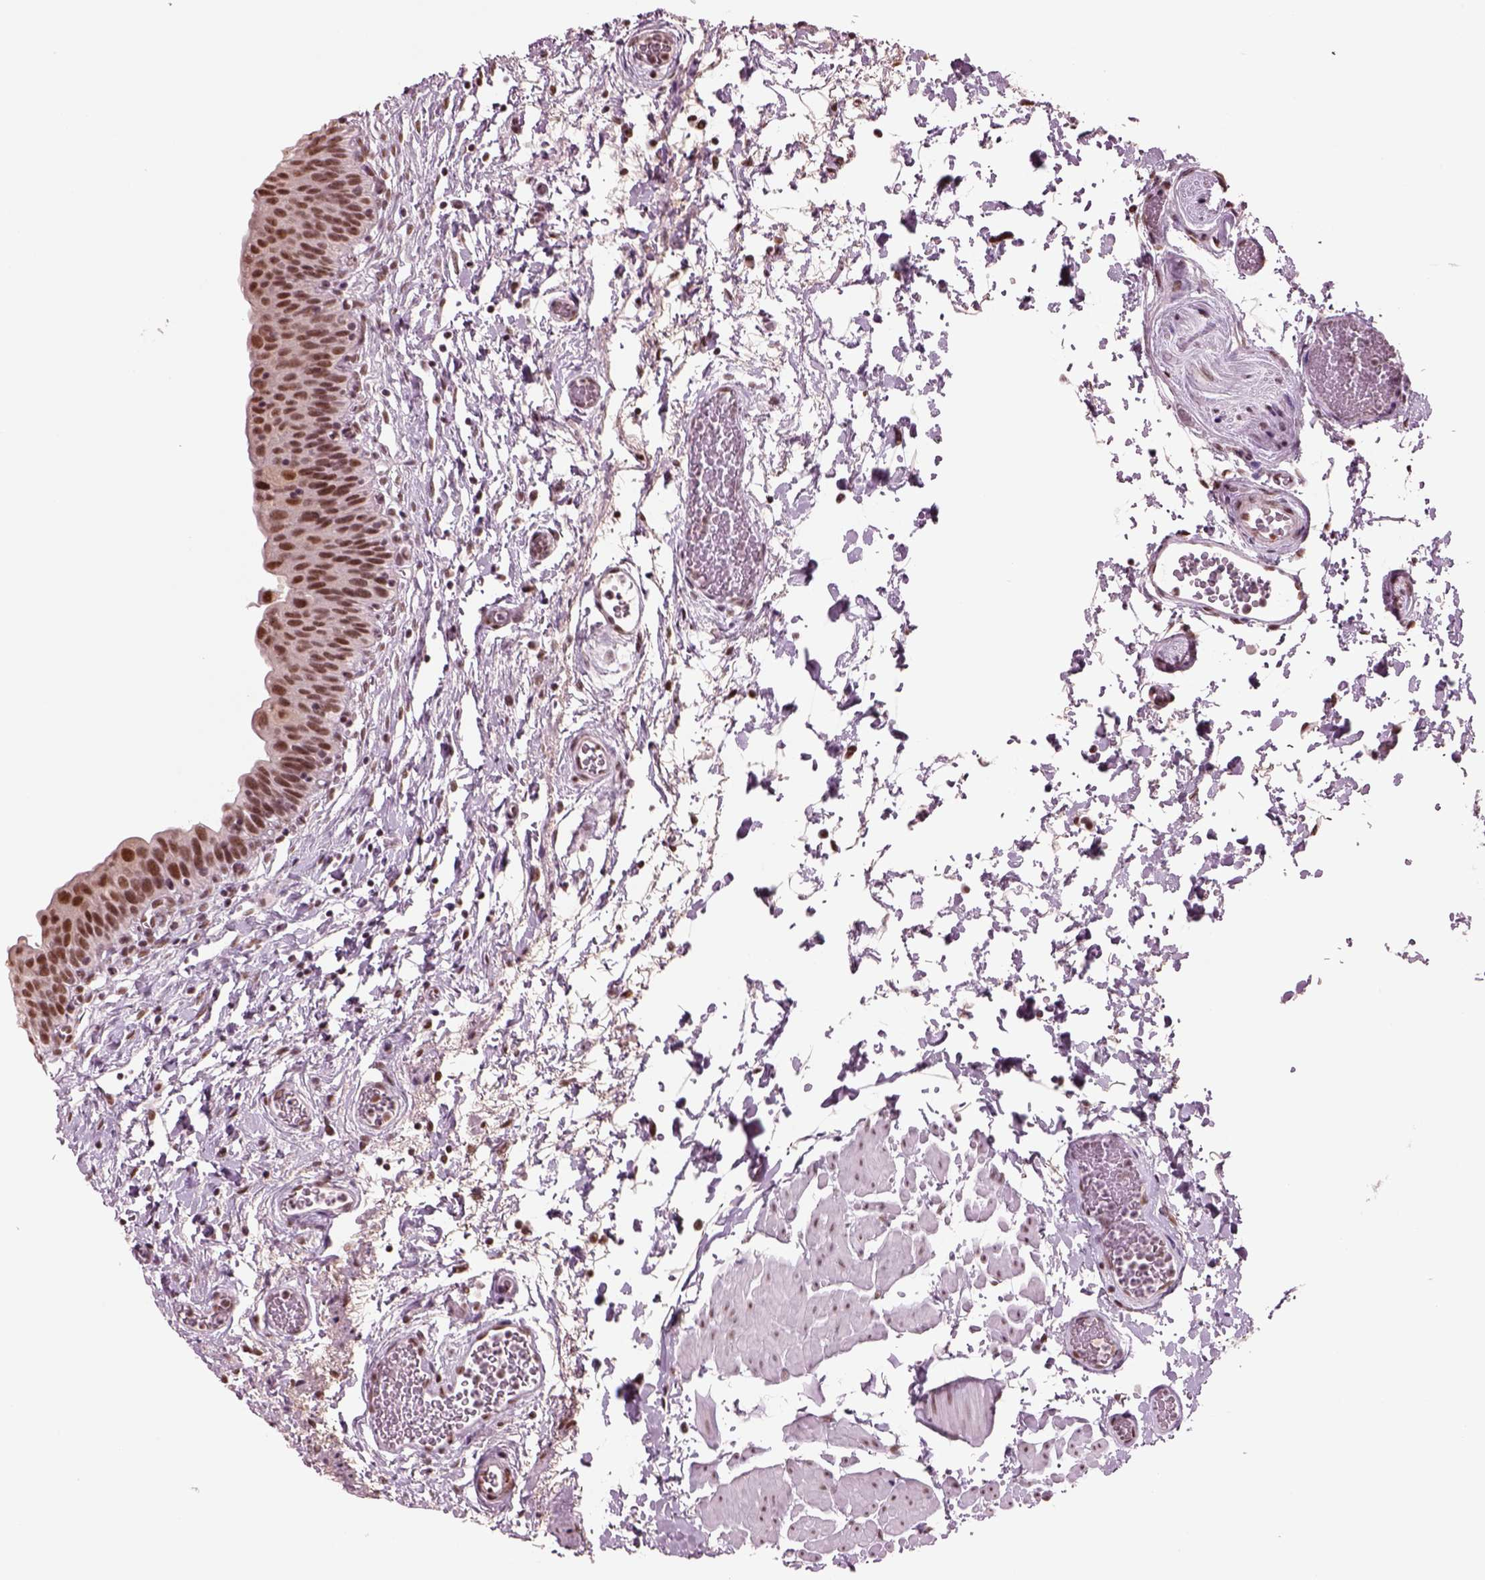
{"staining": {"intensity": "moderate", "quantity": ">75%", "location": "nuclear"}, "tissue": "urinary bladder", "cell_type": "Urothelial cells", "image_type": "normal", "snomed": [{"axis": "morphology", "description": "Normal tissue, NOS"}, {"axis": "topography", "description": "Urinary bladder"}], "caption": "The micrograph demonstrates staining of unremarkable urinary bladder, revealing moderate nuclear protein positivity (brown color) within urothelial cells. The protein of interest is stained brown, and the nuclei are stained in blue (DAB IHC with brightfield microscopy, high magnification).", "gene": "SEPHS1", "patient": {"sex": "male", "age": 56}}